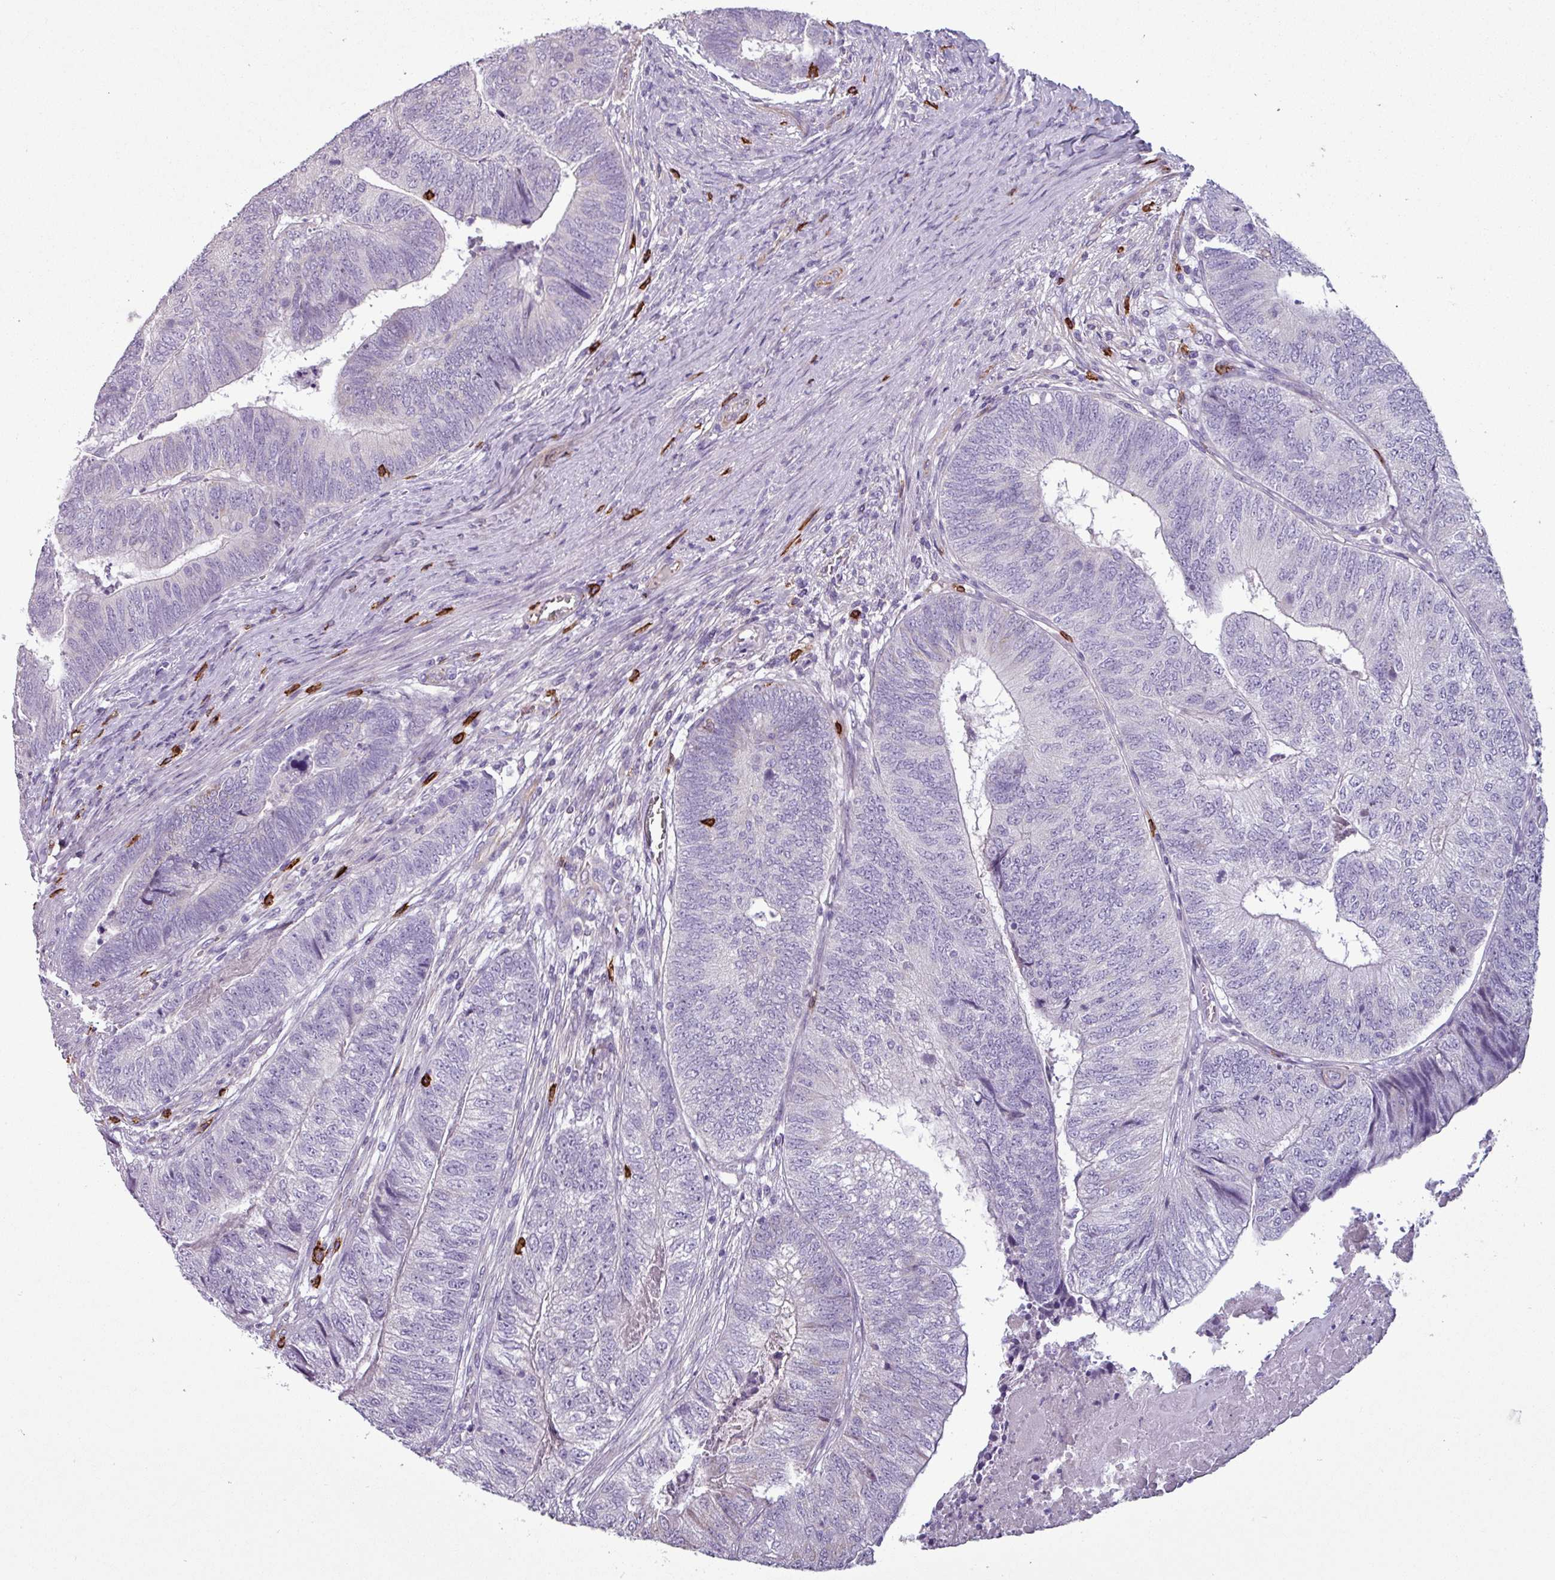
{"staining": {"intensity": "negative", "quantity": "none", "location": "none"}, "tissue": "colorectal cancer", "cell_type": "Tumor cells", "image_type": "cancer", "snomed": [{"axis": "morphology", "description": "Adenocarcinoma, NOS"}, {"axis": "topography", "description": "Colon"}], "caption": "High power microscopy image of an immunohistochemistry photomicrograph of adenocarcinoma (colorectal), revealing no significant staining in tumor cells.", "gene": "CD8A", "patient": {"sex": "female", "age": 67}}